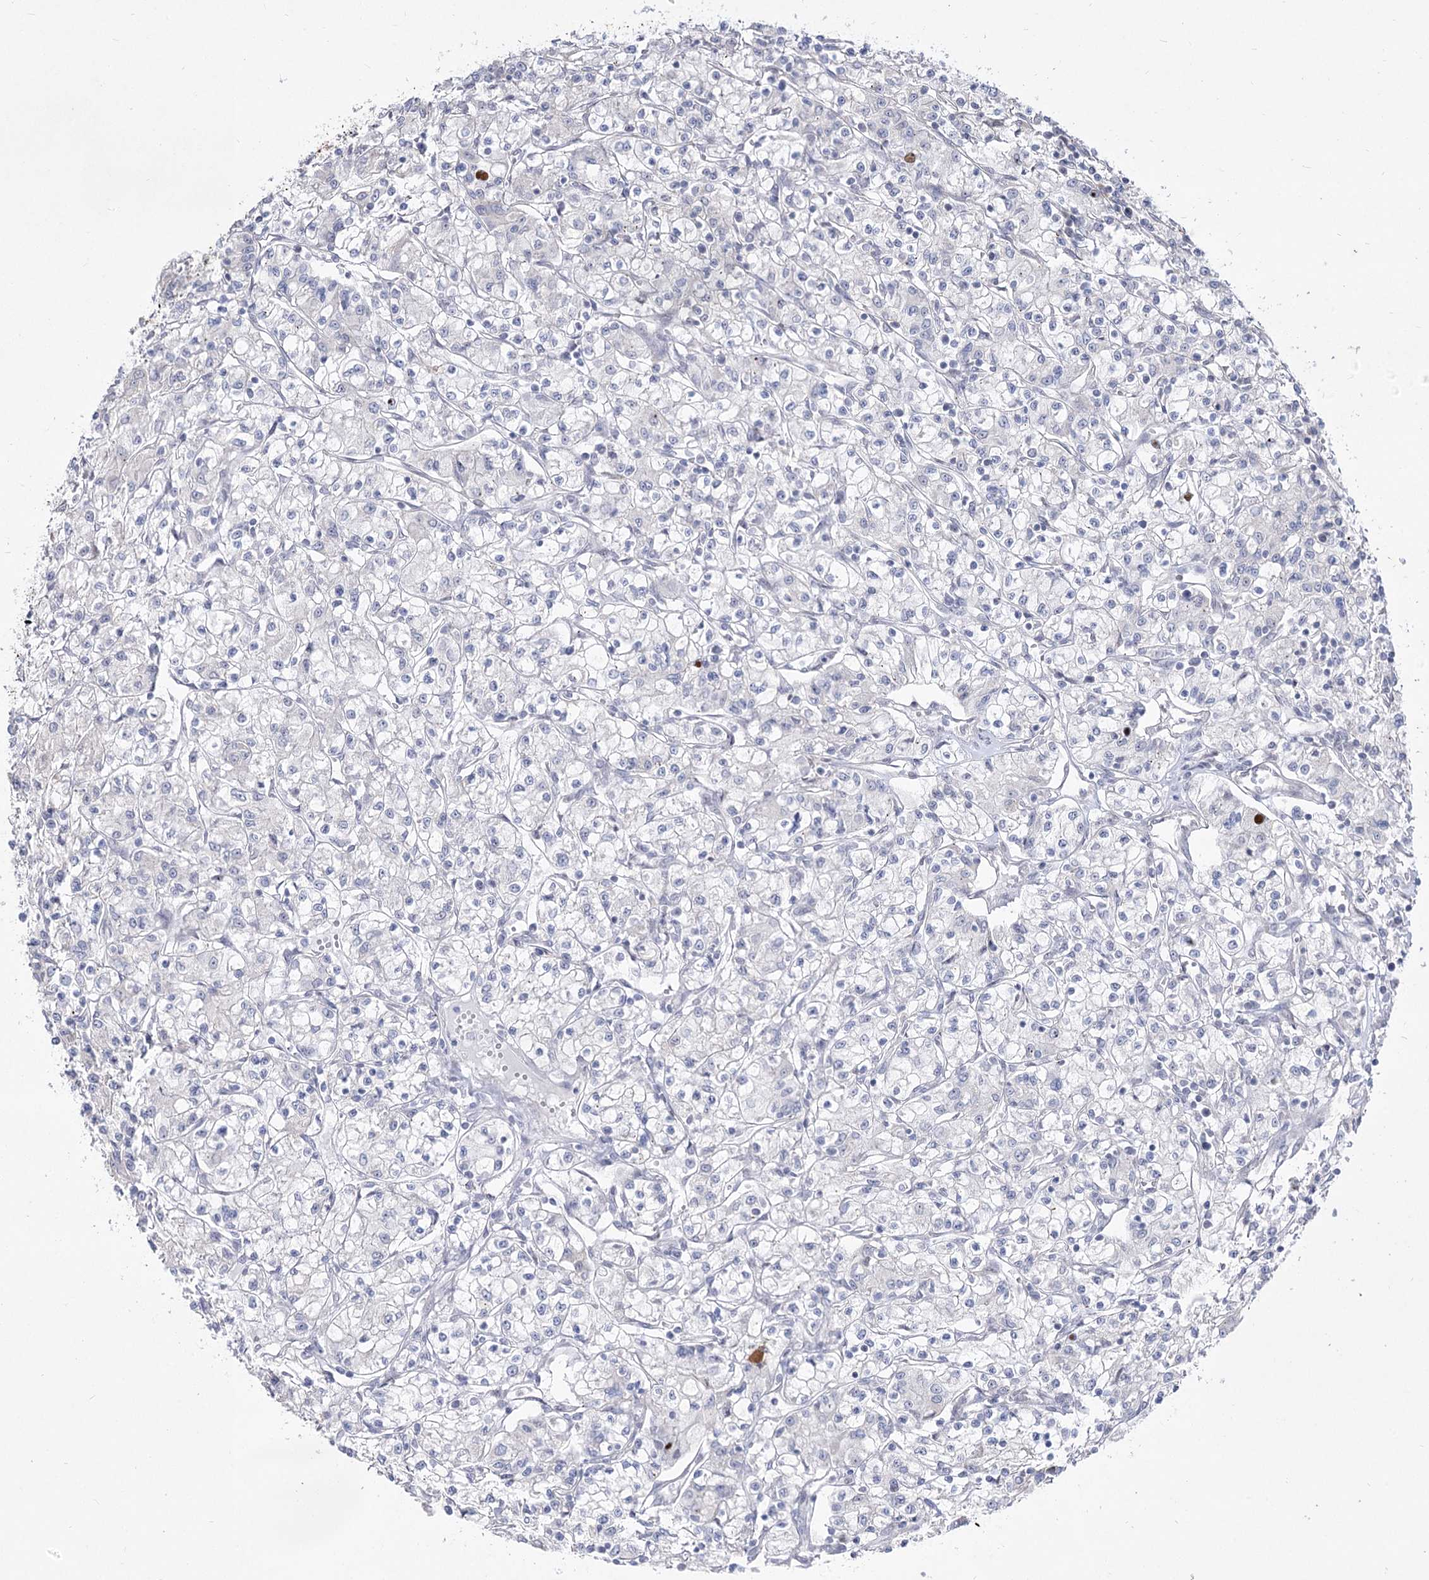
{"staining": {"intensity": "negative", "quantity": "none", "location": "none"}, "tissue": "renal cancer", "cell_type": "Tumor cells", "image_type": "cancer", "snomed": [{"axis": "morphology", "description": "Adenocarcinoma, NOS"}, {"axis": "topography", "description": "Kidney"}], "caption": "The immunohistochemistry (IHC) photomicrograph has no significant staining in tumor cells of renal cancer (adenocarcinoma) tissue.", "gene": "DDX50", "patient": {"sex": "female", "age": 59}}